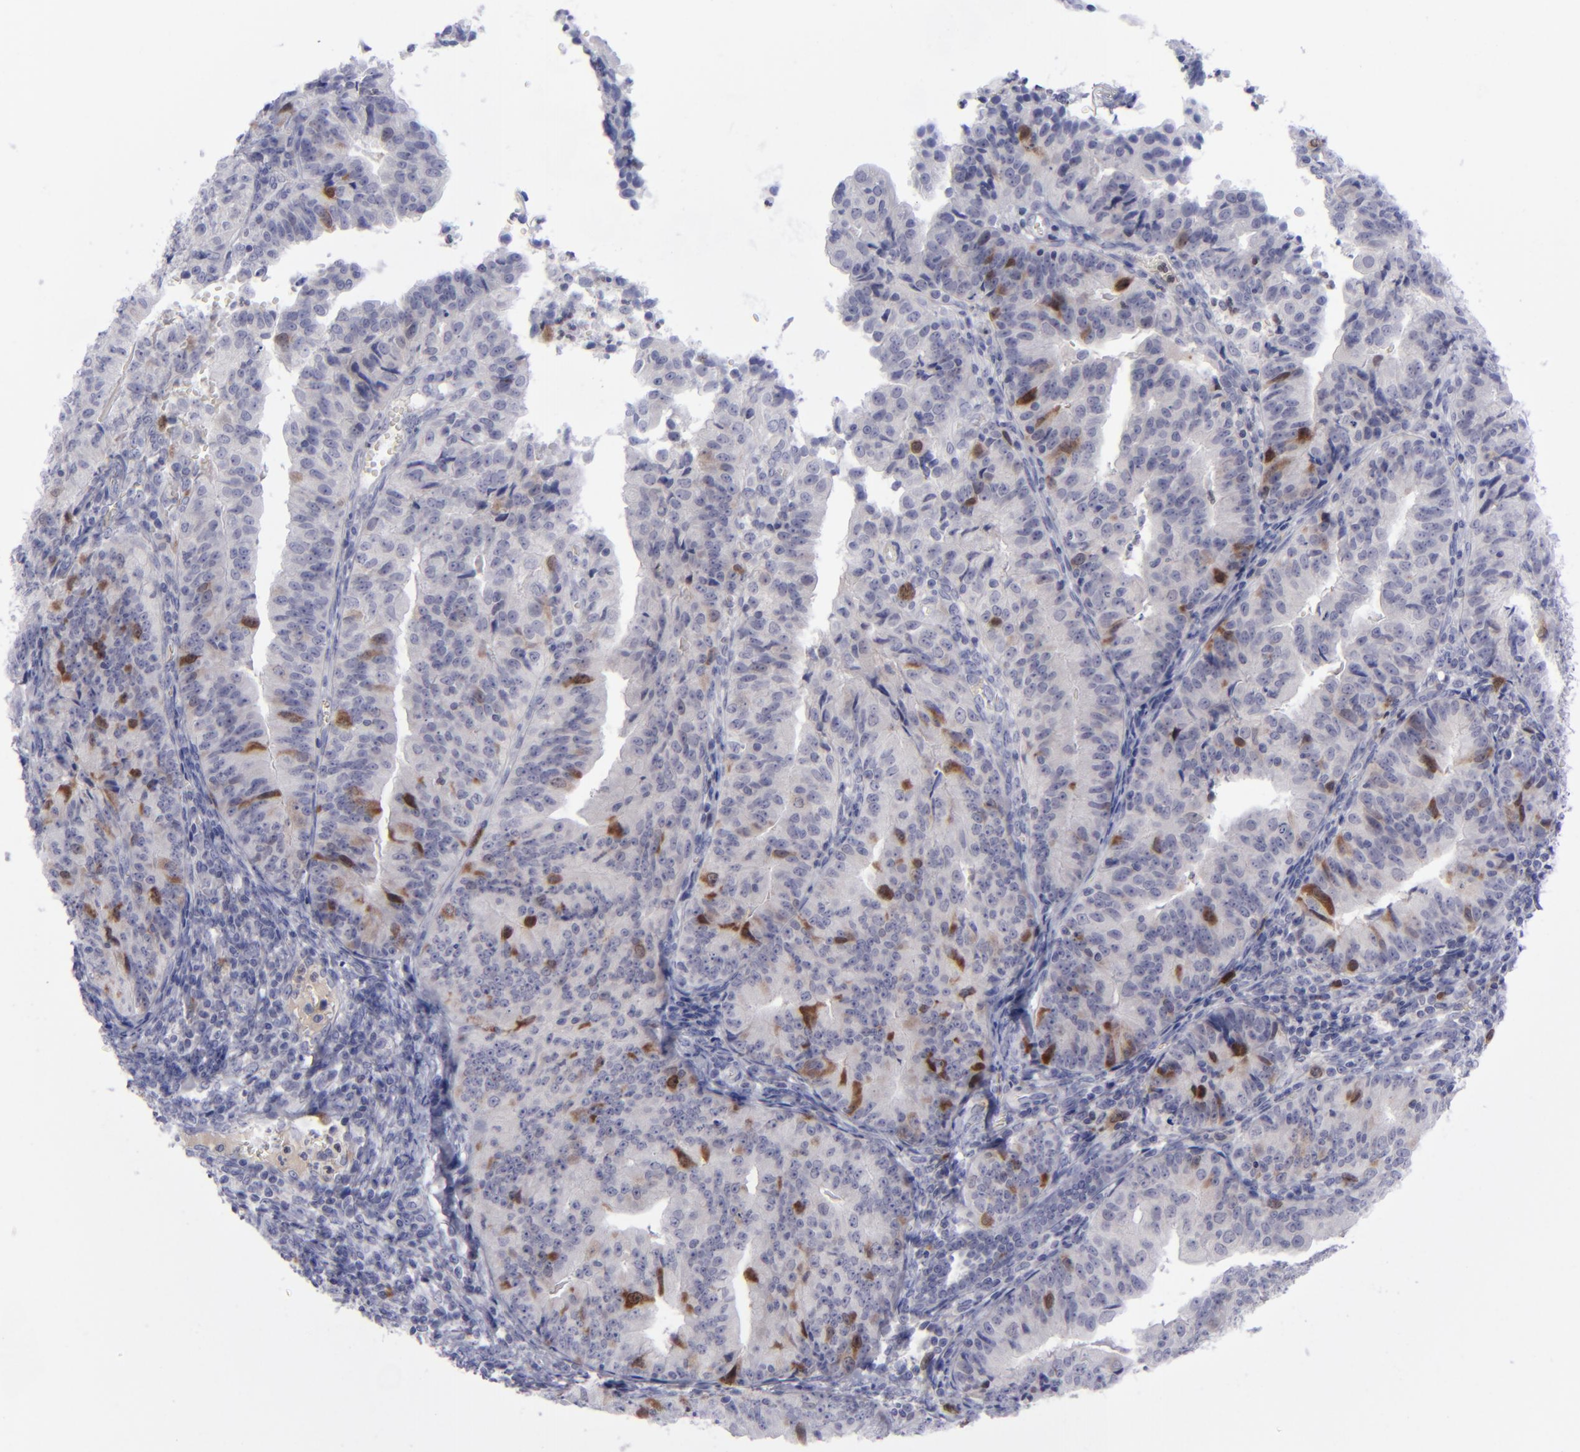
{"staining": {"intensity": "moderate", "quantity": "<25%", "location": "cytoplasmic/membranous,nuclear"}, "tissue": "endometrial cancer", "cell_type": "Tumor cells", "image_type": "cancer", "snomed": [{"axis": "morphology", "description": "Adenocarcinoma, NOS"}, {"axis": "topography", "description": "Endometrium"}], "caption": "Adenocarcinoma (endometrial) was stained to show a protein in brown. There is low levels of moderate cytoplasmic/membranous and nuclear staining in approximately <25% of tumor cells.", "gene": "AURKA", "patient": {"sex": "female", "age": 56}}